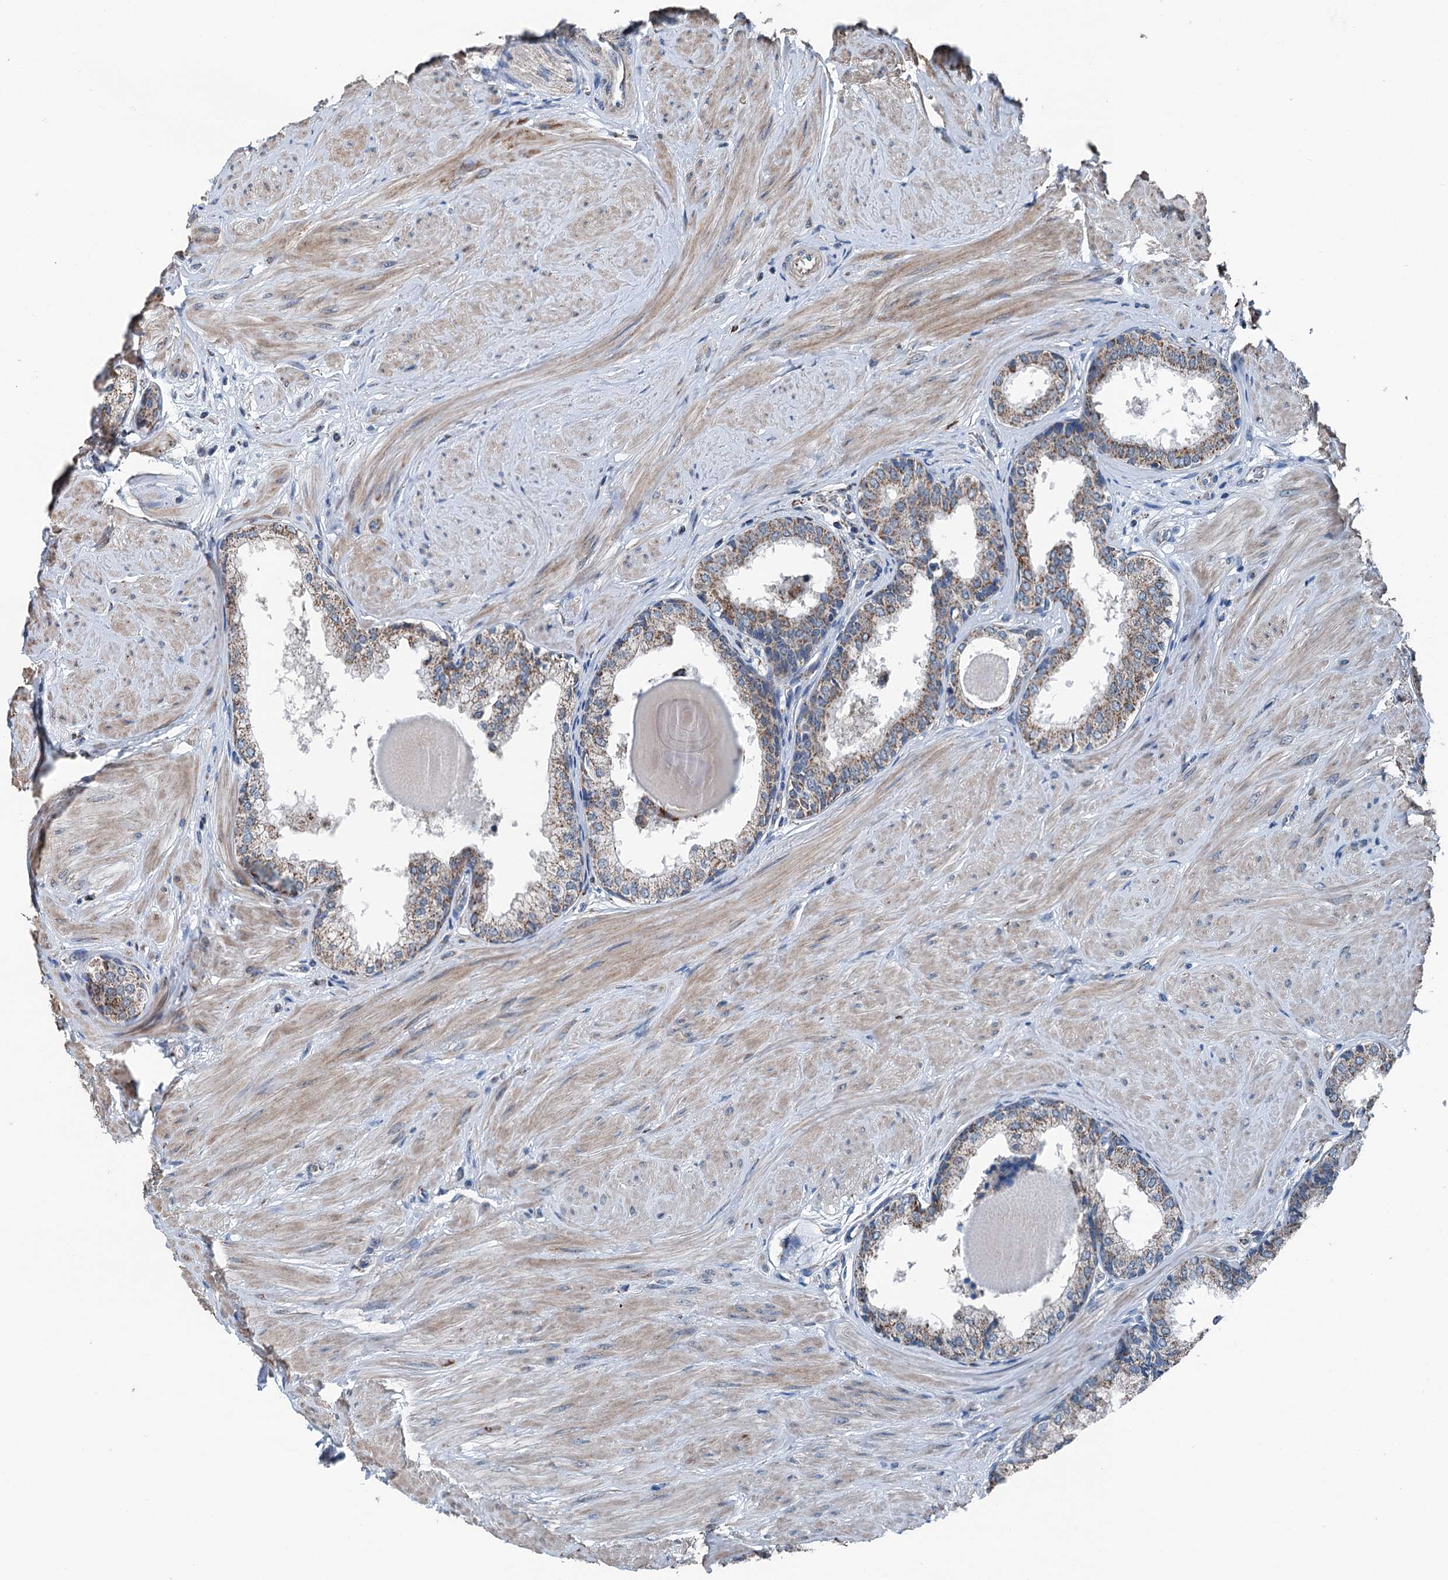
{"staining": {"intensity": "moderate", "quantity": "25%-75%", "location": "cytoplasmic/membranous"}, "tissue": "prostate", "cell_type": "Glandular cells", "image_type": "normal", "snomed": [{"axis": "morphology", "description": "Normal tissue, NOS"}, {"axis": "topography", "description": "Prostate"}], "caption": "Immunohistochemistry of normal human prostate demonstrates medium levels of moderate cytoplasmic/membranous expression in about 25%-75% of glandular cells.", "gene": "TRPT1", "patient": {"sex": "male", "age": 48}}